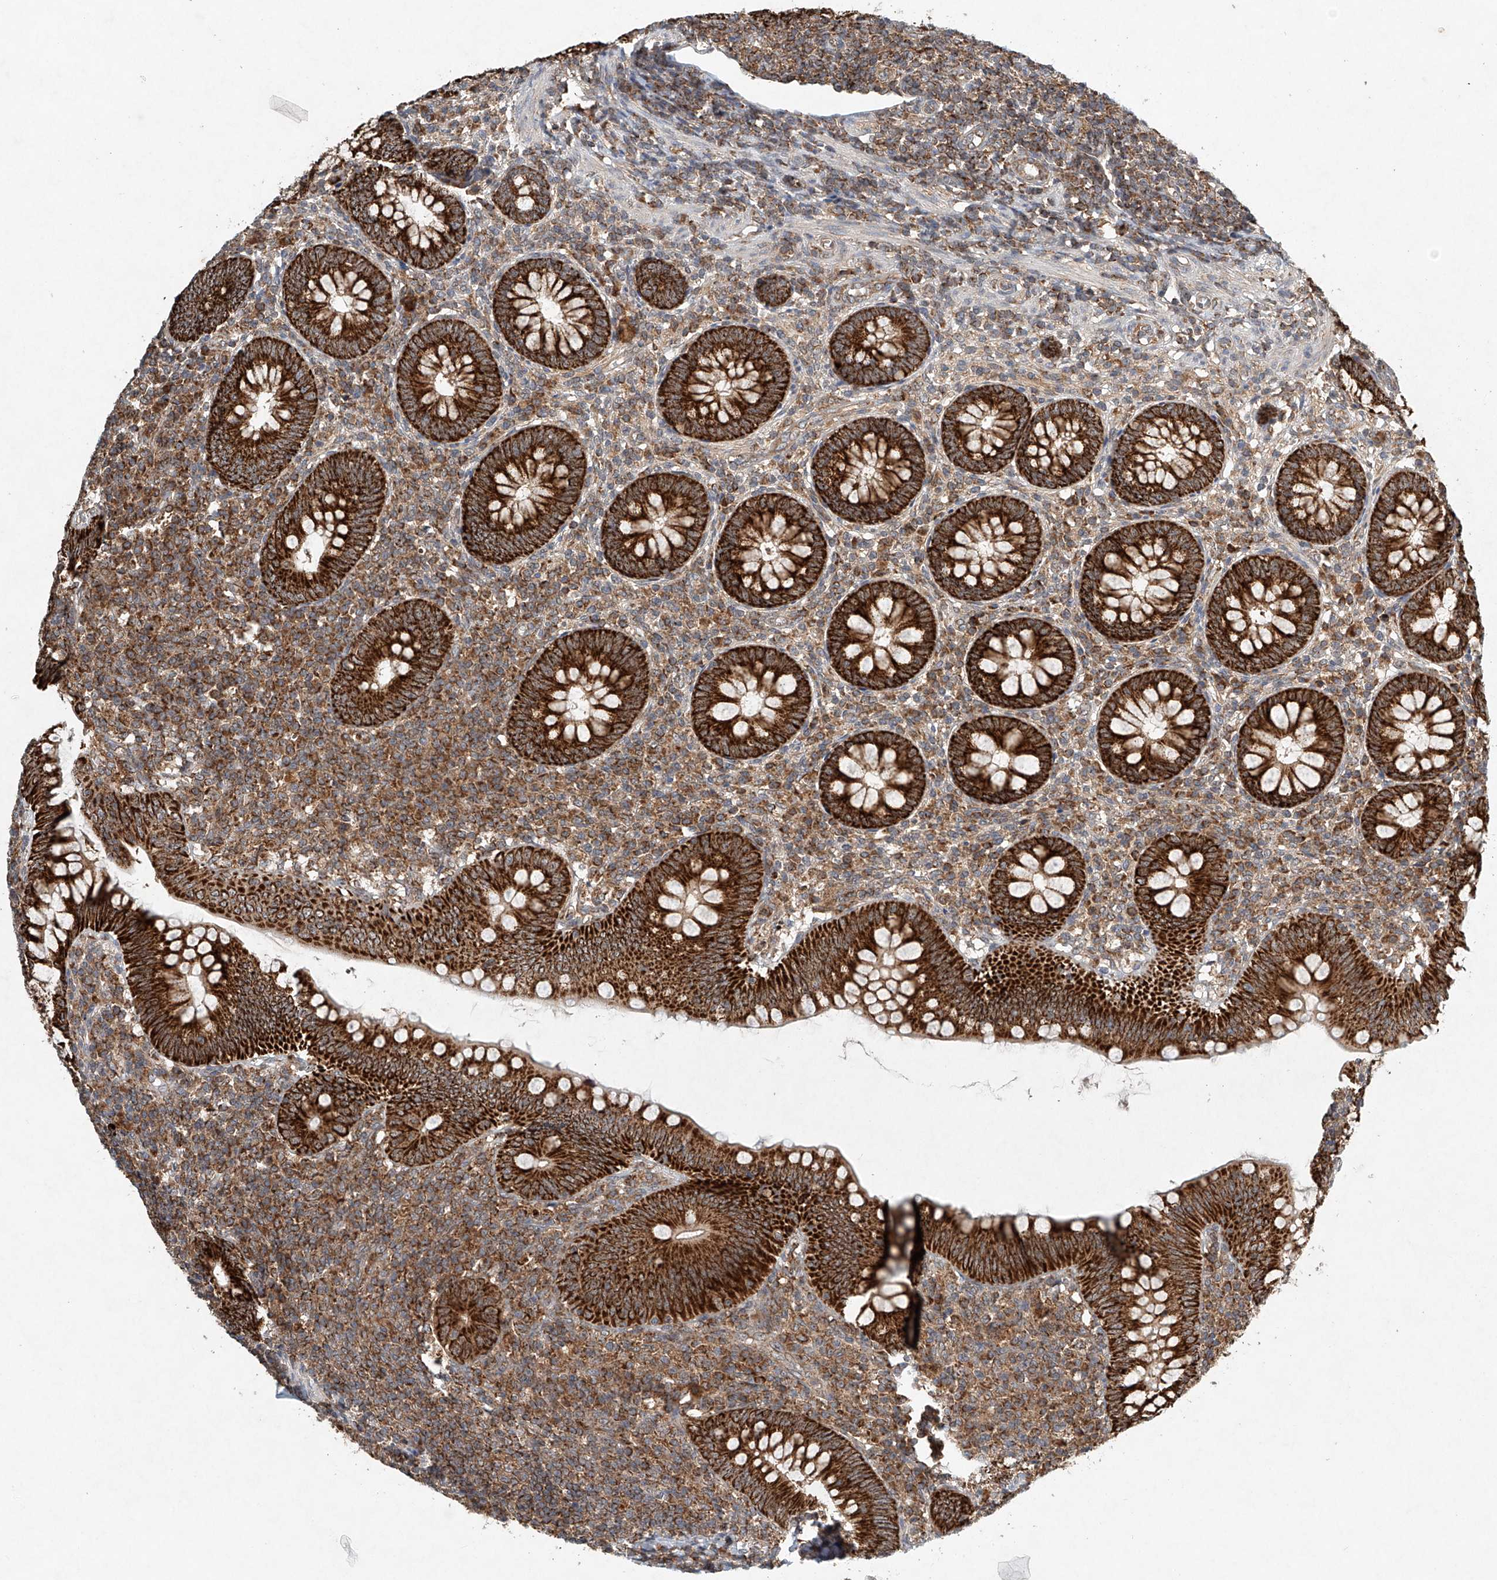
{"staining": {"intensity": "strong", "quantity": ">75%", "location": "nuclear"}, "tissue": "appendix", "cell_type": "Glandular cells", "image_type": "normal", "snomed": [{"axis": "morphology", "description": "Normal tissue, NOS"}, {"axis": "topography", "description": "Appendix"}], "caption": "Glandular cells show strong nuclear staining in about >75% of cells in benign appendix. (DAB = brown stain, brightfield microscopy at high magnification).", "gene": "DCAF11", "patient": {"sex": "male", "age": 14}}